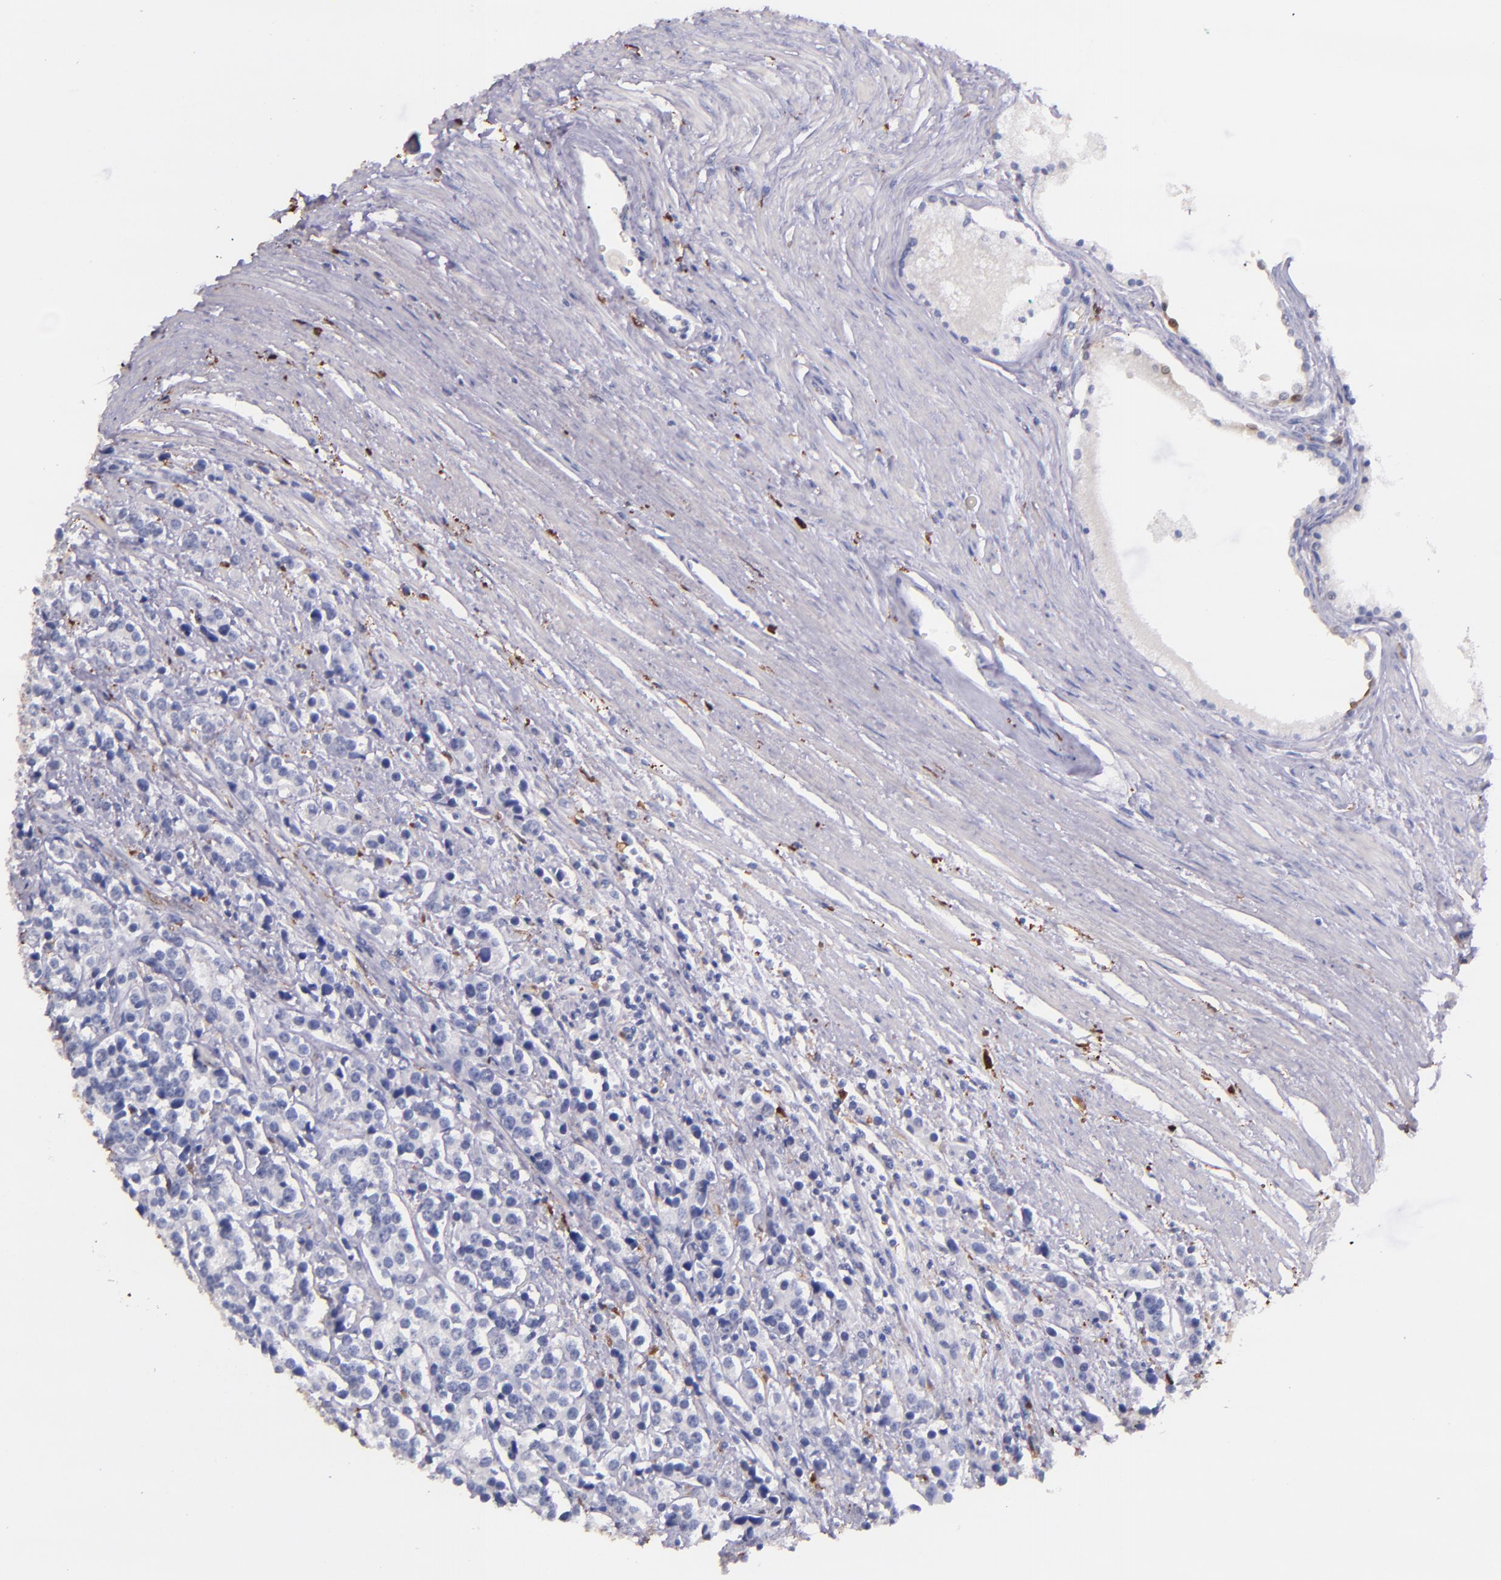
{"staining": {"intensity": "negative", "quantity": "none", "location": "none"}, "tissue": "prostate cancer", "cell_type": "Tumor cells", "image_type": "cancer", "snomed": [{"axis": "morphology", "description": "Adenocarcinoma, High grade"}, {"axis": "topography", "description": "Prostate"}], "caption": "A high-resolution photomicrograph shows immunohistochemistry staining of prostate cancer (adenocarcinoma (high-grade)), which shows no significant staining in tumor cells.", "gene": "F13A1", "patient": {"sex": "male", "age": 71}}